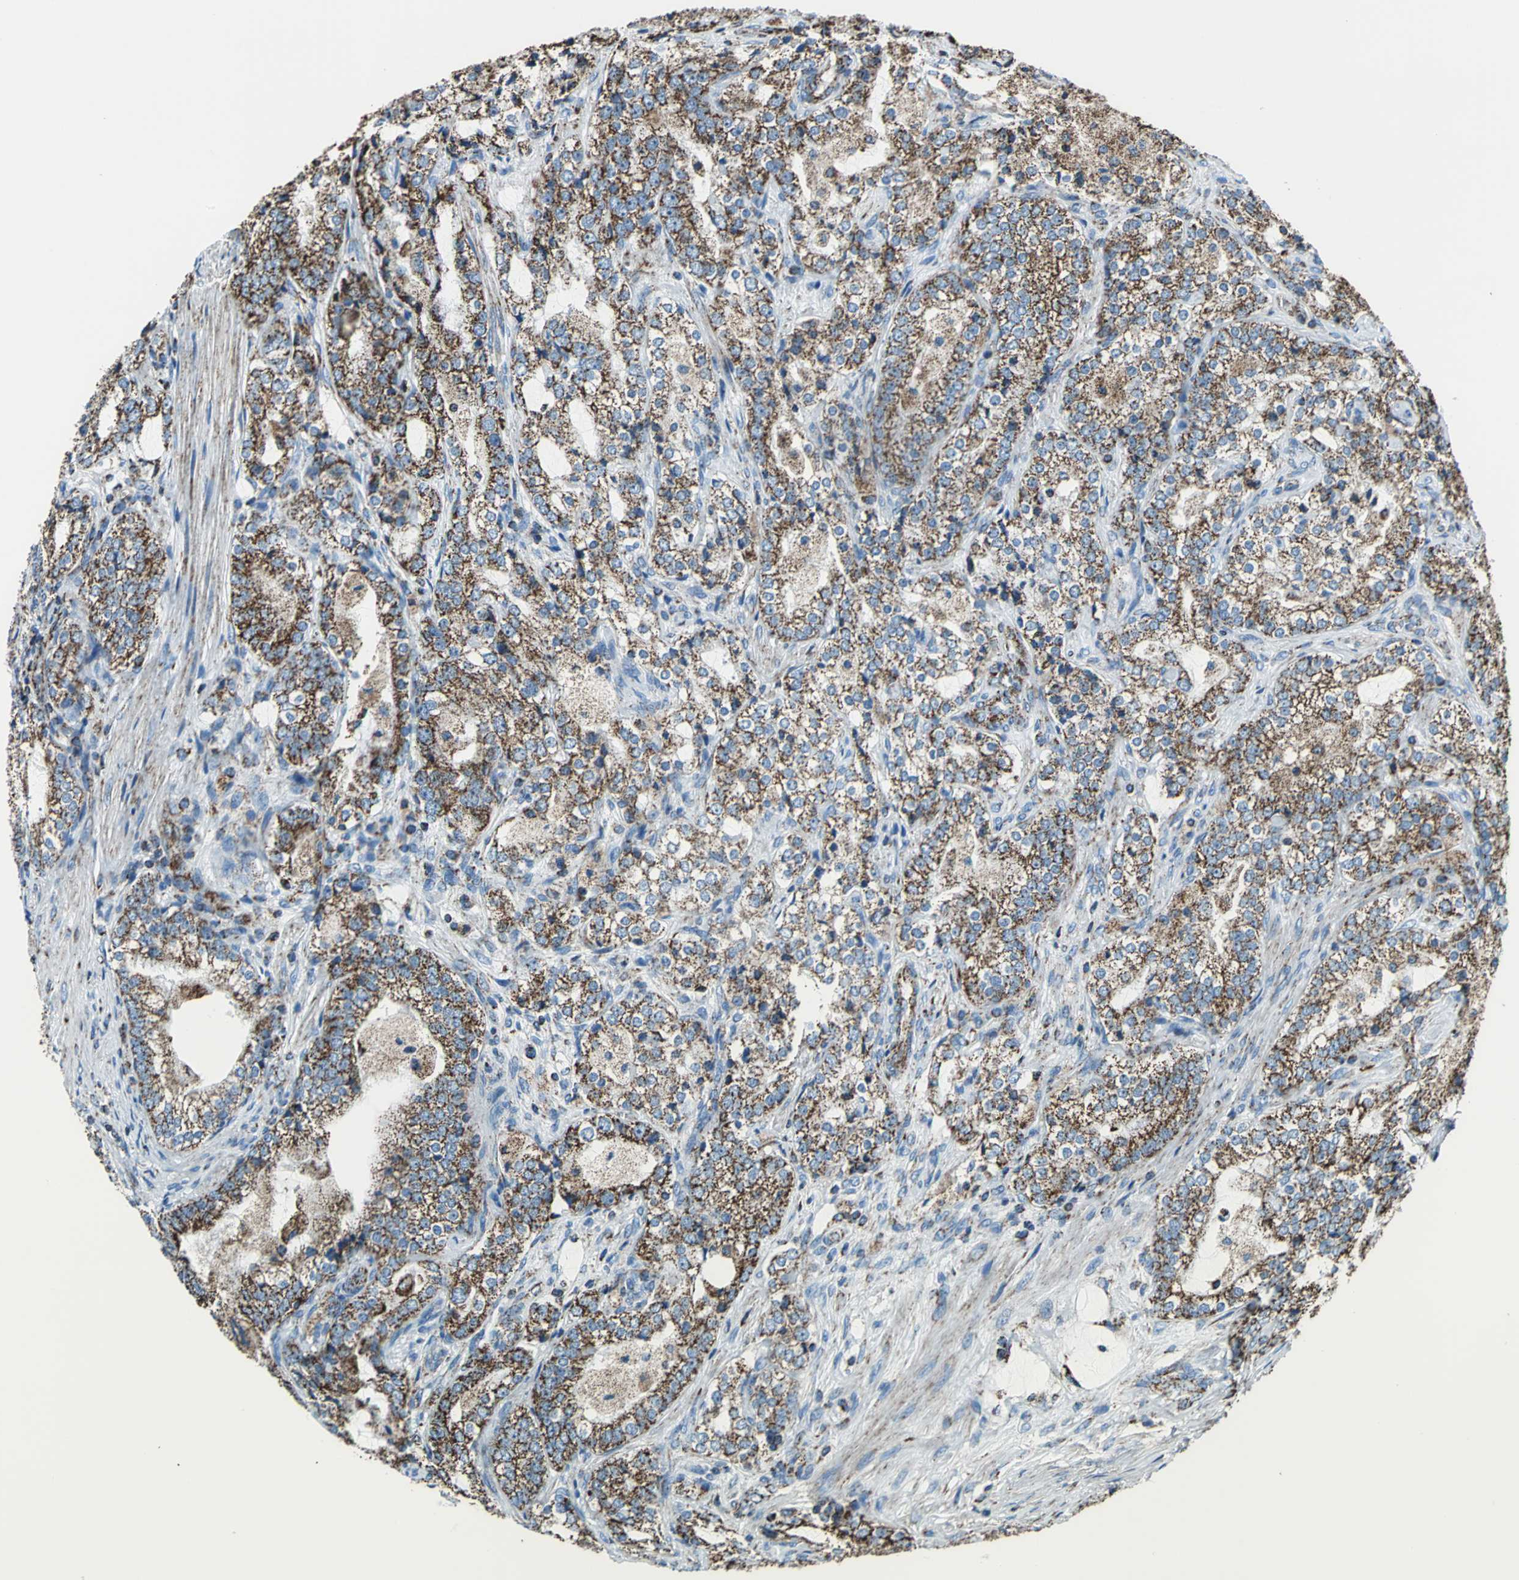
{"staining": {"intensity": "strong", "quantity": ">75%", "location": "cytoplasmic/membranous"}, "tissue": "prostate cancer", "cell_type": "Tumor cells", "image_type": "cancer", "snomed": [{"axis": "morphology", "description": "Adenocarcinoma, High grade"}, {"axis": "topography", "description": "Prostate"}], "caption": "Human high-grade adenocarcinoma (prostate) stained for a protein (brown) reveals strong cytoplasmic/membranous positive expression in approximately >75% of tumor cells.", "gene": "ECH1", "patient": {"sex": "male", "age": 63}}